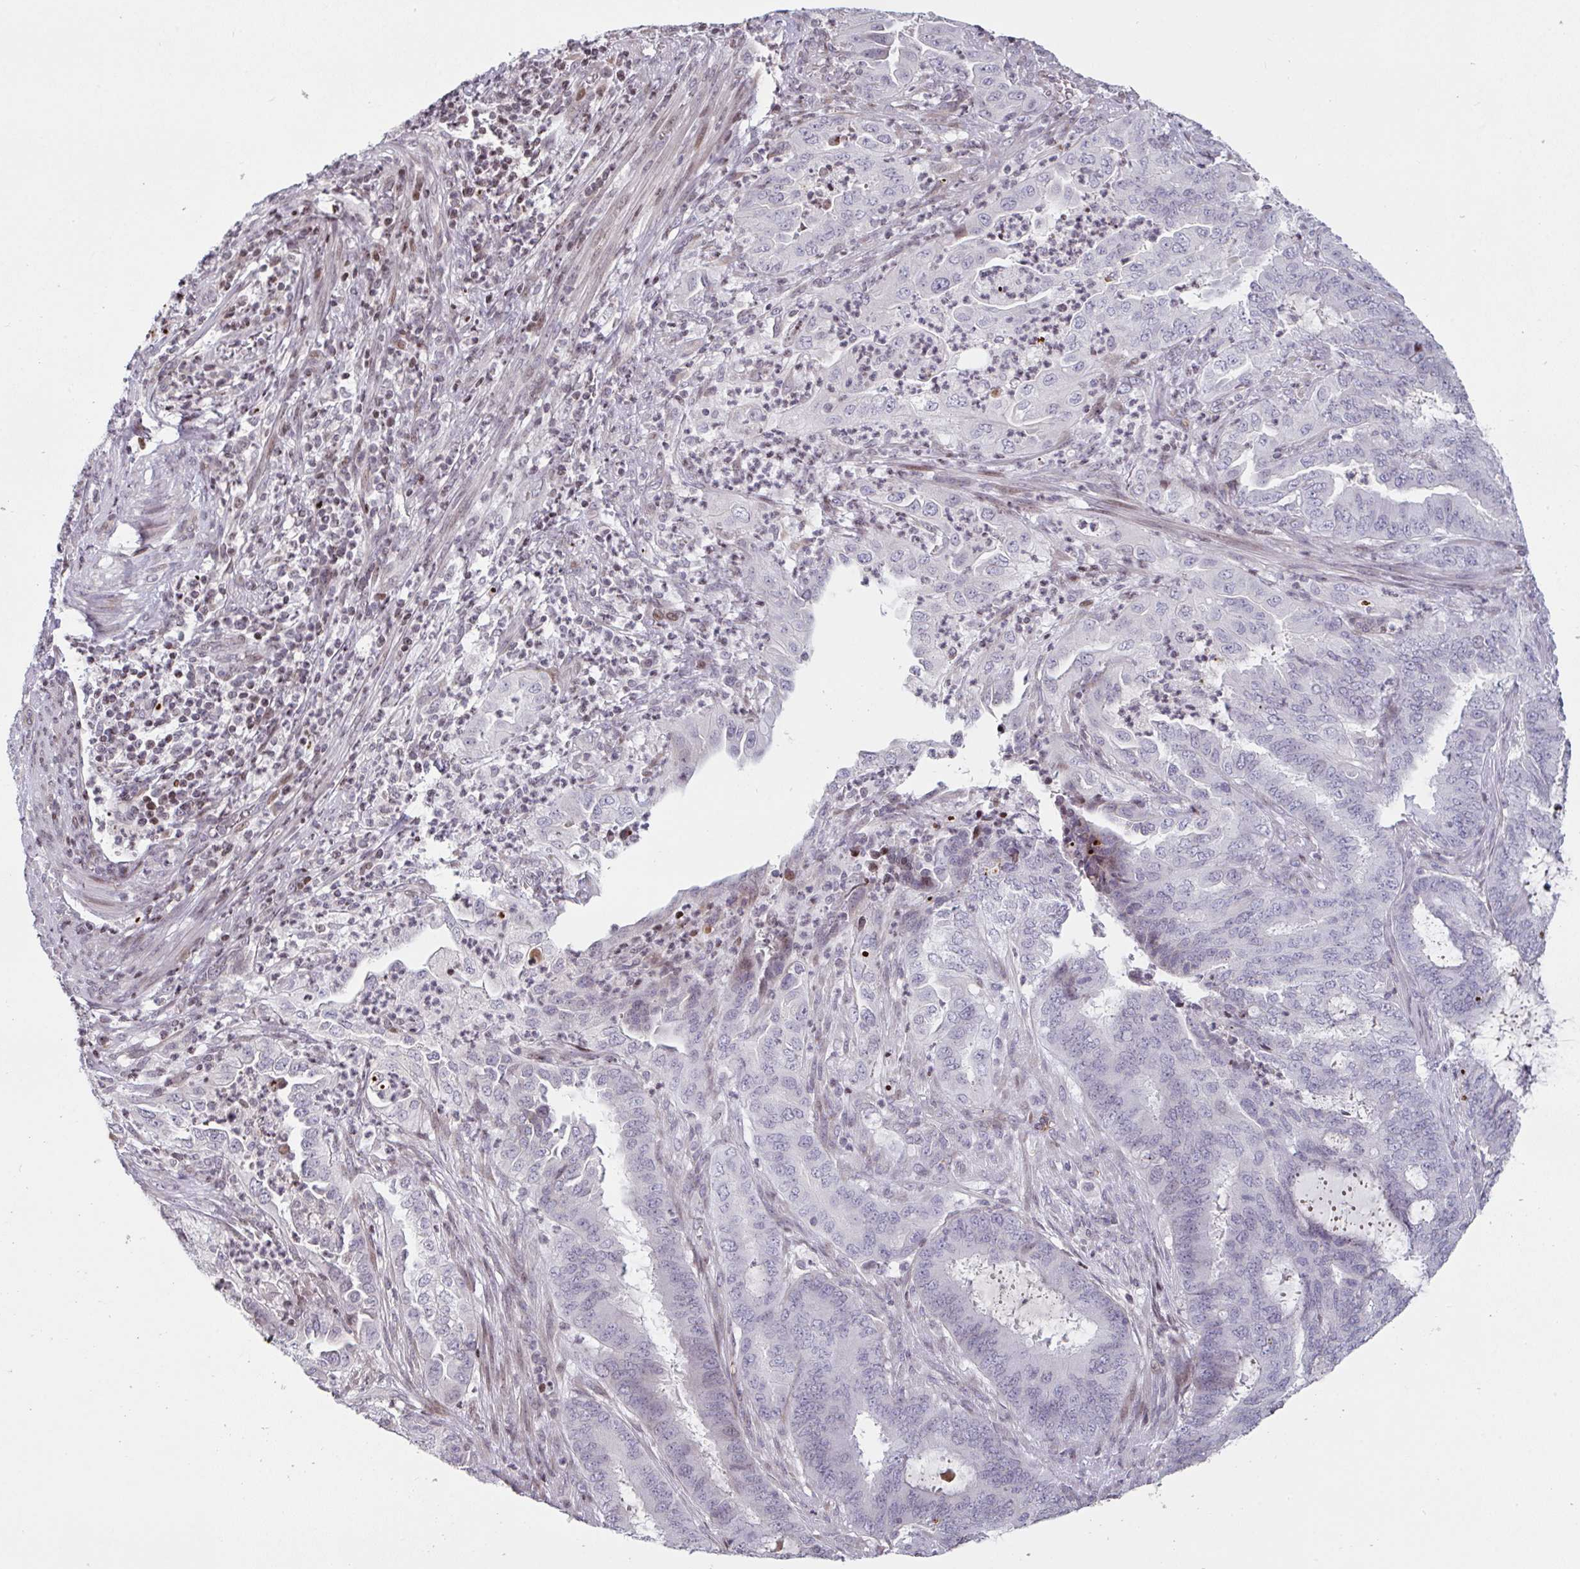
{"staining": {"intensity": "negative", "quantity": "none", "location": "none"}, "tissue": "endometrial cancer", "cell_type": "Tumor cells", "image_type": "cancer", "snomed": [{"axis": "morphology", "description": "Adenocarcinoma, NOS"}, {"axis": "topography", "description": "Endometrium"}], "caption": "Immunohistochemistry (IHC) histopathology image of human endometrial adenocarcinoma stained for a protein (brown), which exhibits no positivity in tumor cells.", "gene": "PCDHB8", "patient": {"sex": "female", "age": 51}}